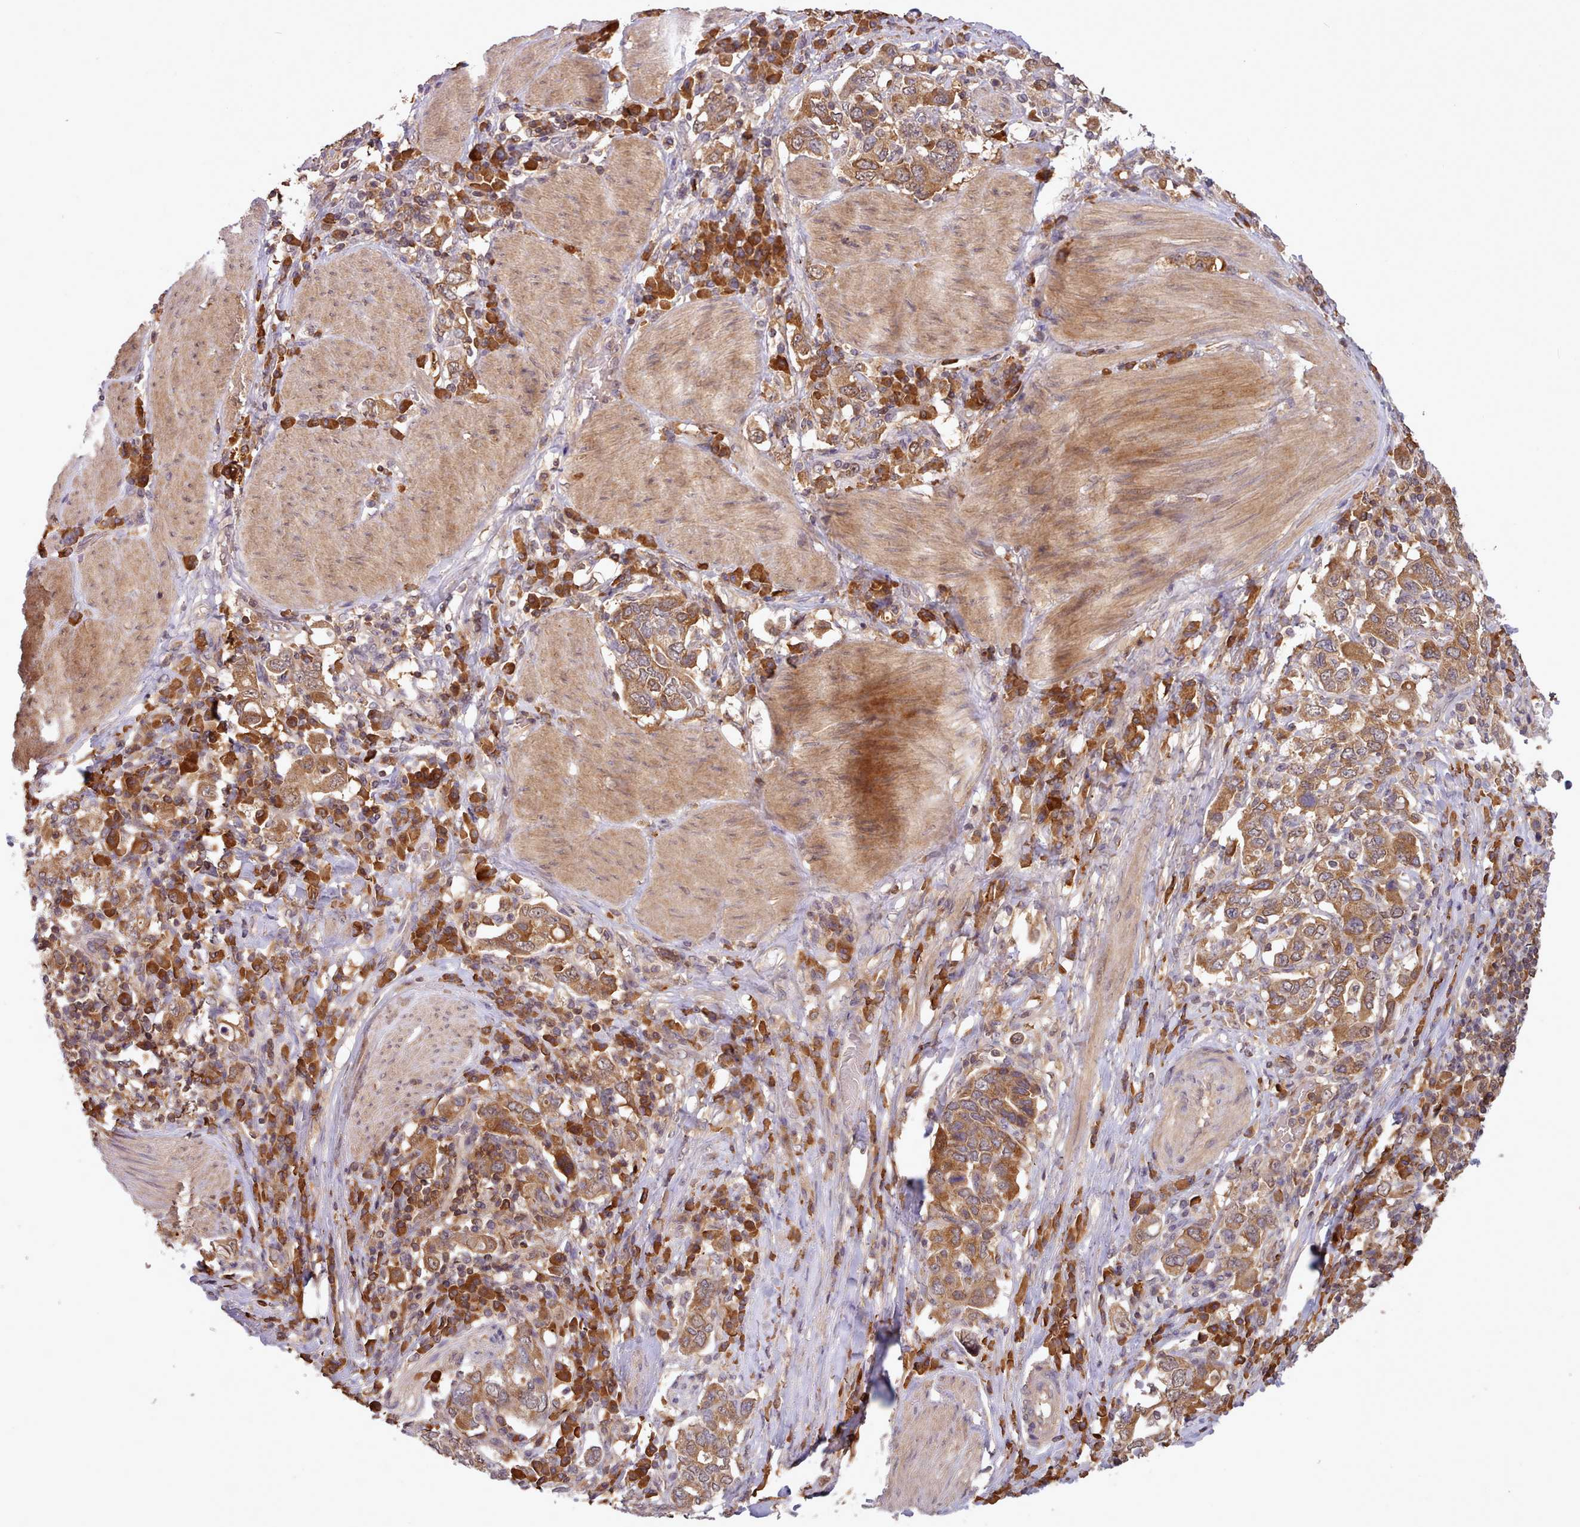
{"staining": {"intensity": "moderate", "quantity": ">75%", "location": "cytoplasmic/membranous"}, "tissue": "stomach cancer", "cell_type": "Tumor cells", "image_type": "cancer", "snomed": [{"axis": "morphology", "description": "Adenocarcinoma, NOS"}, {"axis": "topography", "description": "Stomach, upper"}, {"axis": "topography", "description": "Stomach"}], "caption": "Adenocarcinoma (stomach) stained with immunohistochemistry (IHC) exhibits moderate cytoplasmic/membranous staining in approximately >75% of tumor cells.", "gene": "PIP4P1", "patient": {"sex": "male", "age": 62}}